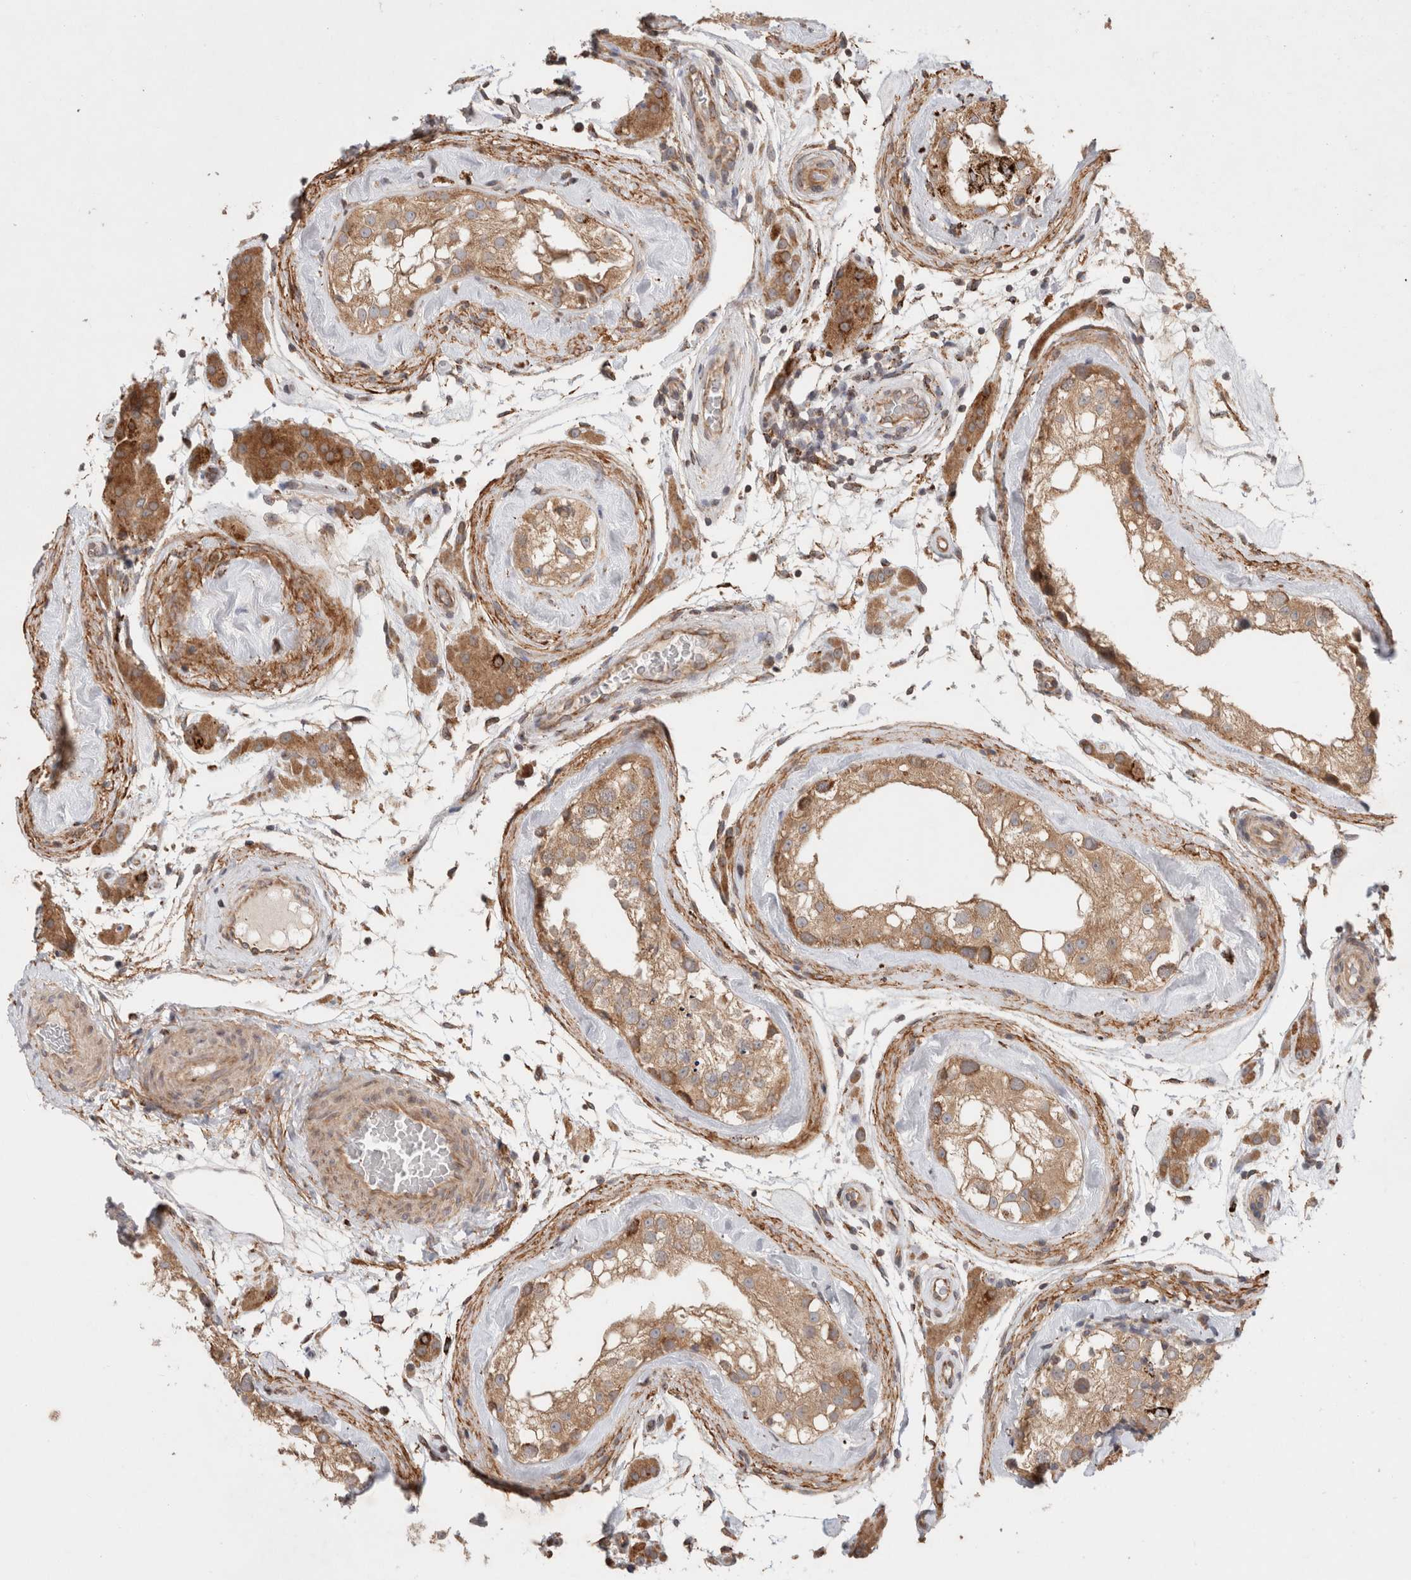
{"staining": {"intensity": "moderate", "quantity": ">75%", "location": "cytoplasmic/membranous"}, "tissue": "testis", "cell_type": "Cells in seminiferous ducts", "image_type": "normal", "snomed": [{"axis": "morphology", "description": "Normal tissue, NOS"}, {"axis": "topography", "description": "Testis"}], "caption": "DAB immunohistochemical staining of normal human testis shows moderate cytoplasmic/membranous protein positivity in approximately >75% of cells in seminiferous ducts. (brown staining indicates protein expression, while blue staining denotes nuclei).", "gene": "HROB", "patient": {"sex": "male", "age": 46}}